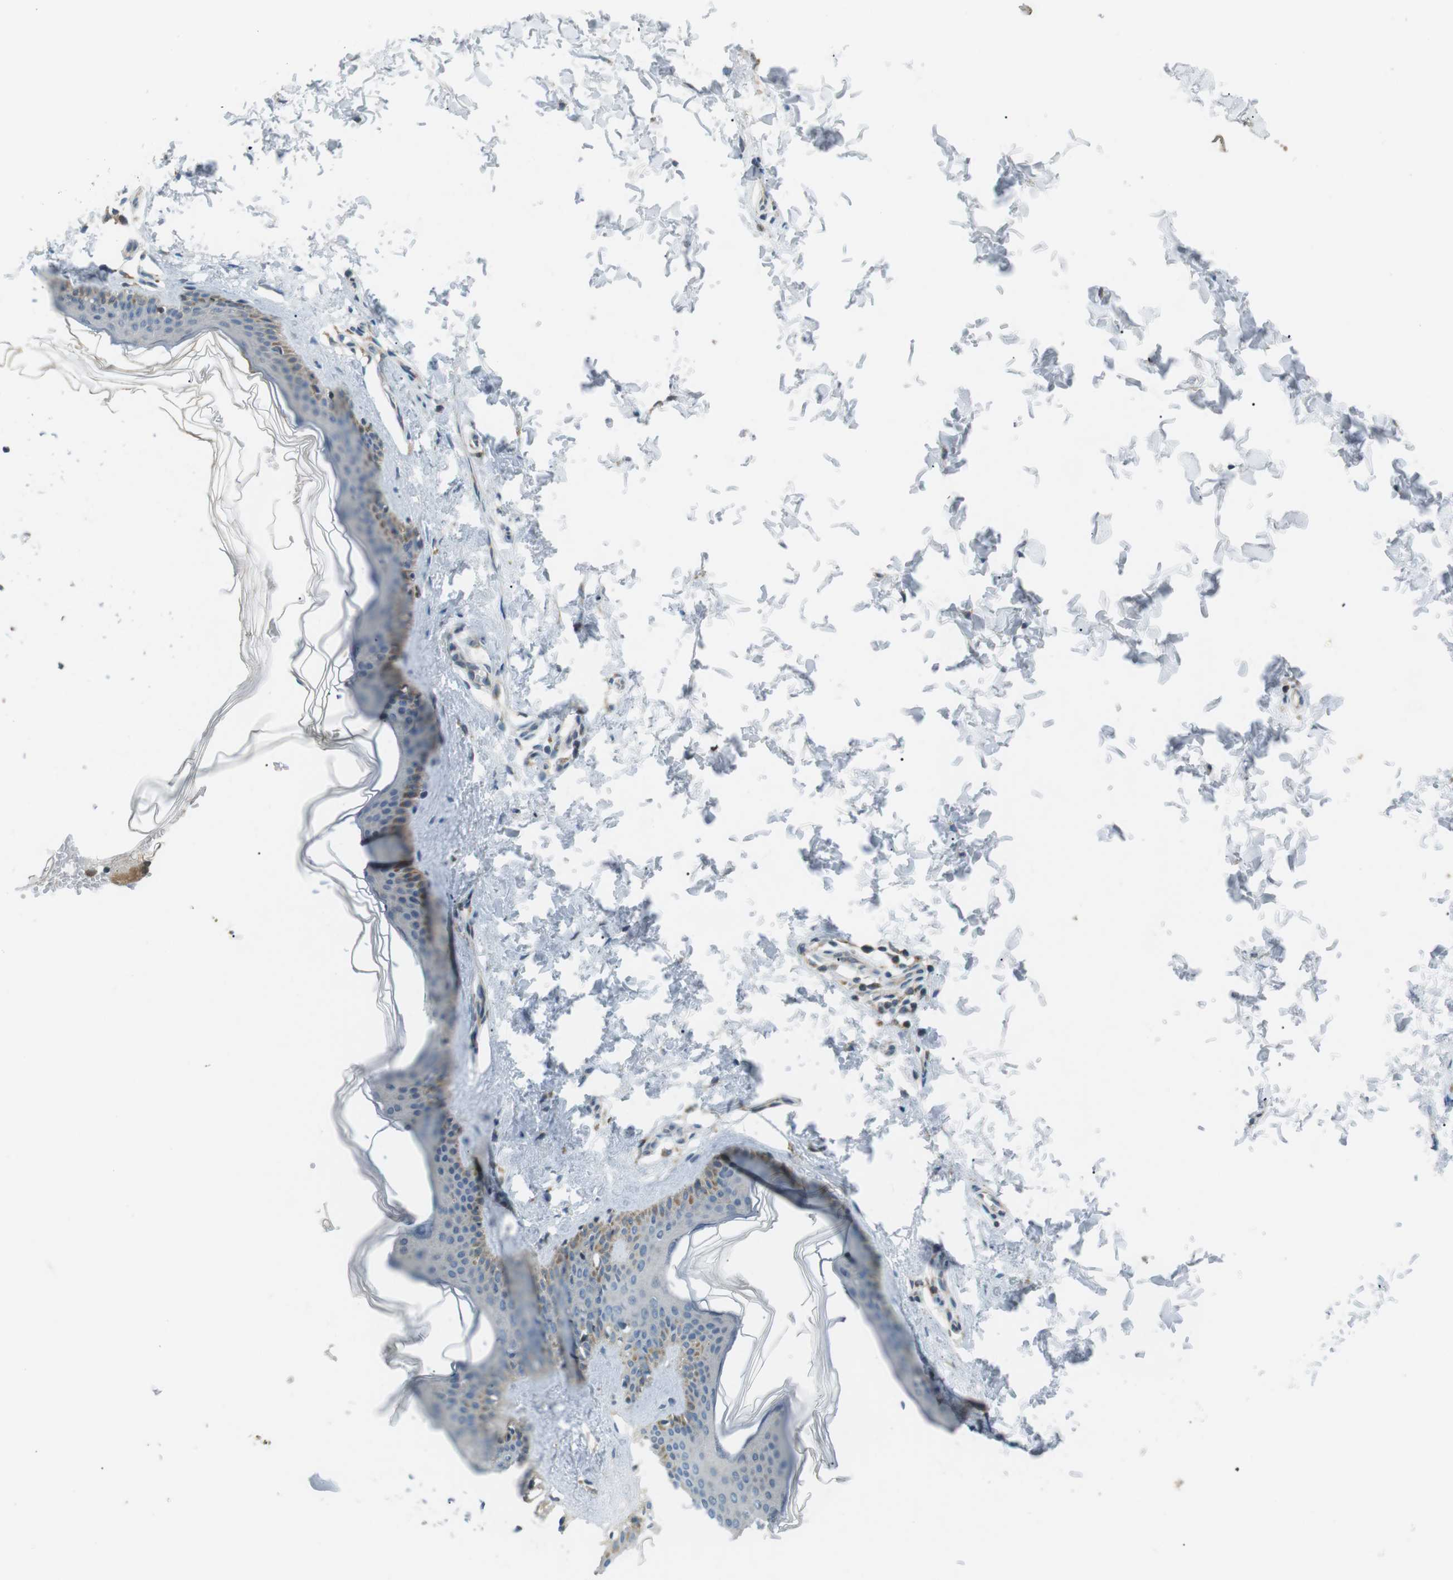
{"staining": {"intensity": "moderate", "quantity": "25%-75%", "location": "cytoplasmic/membranous"}, "tissue": "skin", "cell_type": "Fibroblasts", "image_type": "normal", "snomed": [{"axis": "morphology", "description": "Normal tissue, NOS"}, {"axis": "topography", "description": "Skin"}], "caption": "The histopathology image displays staining of normal skin, revealing moderate cytoplasmic/membranous protein staining (brown color) within fibroblasts.", "gene": "BACE1", "patient": {"sex": "female", "age": 41}}